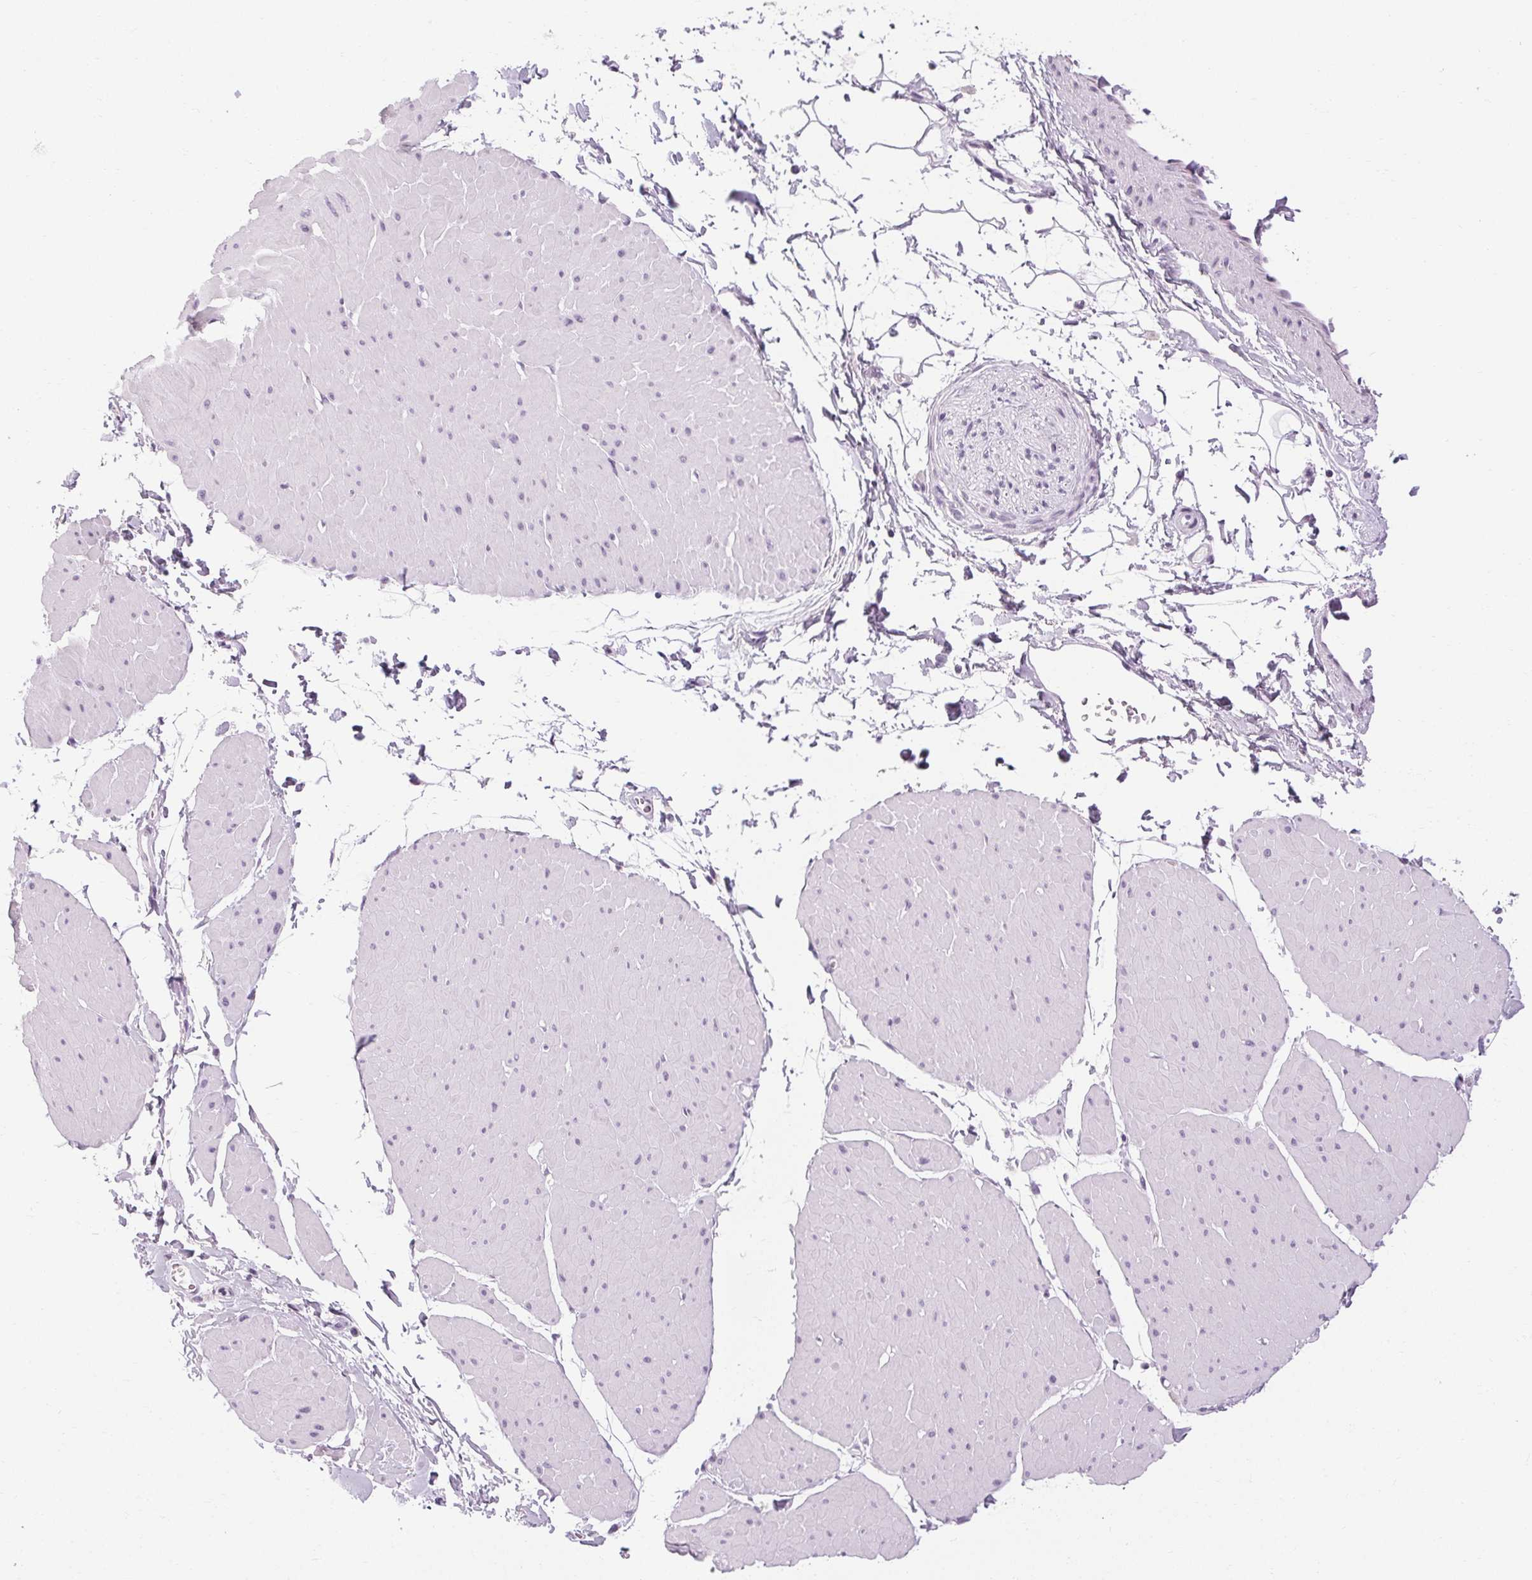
{"staining": {"intensity": "negative", "quantity": "none", "location": "none"}, "tissue": "adipose tissue", "cell_type": "Adipocytes", "image_type": "normal", "snomed": [{"axis": "morphology", "description": "Normal tissue, NOS"}, {"axis": "topography", "description": "Smooth muscle"}, {"axis": "topography", "description": "Peripheral nerve tissue"}], "caption": "Adipocytes show no significant protein positivity in normal adipose tissue. (DAB immunohistochemistry, high magnification).", "gene": "POMC", "patient": {"sex": "male", "age": 58}}